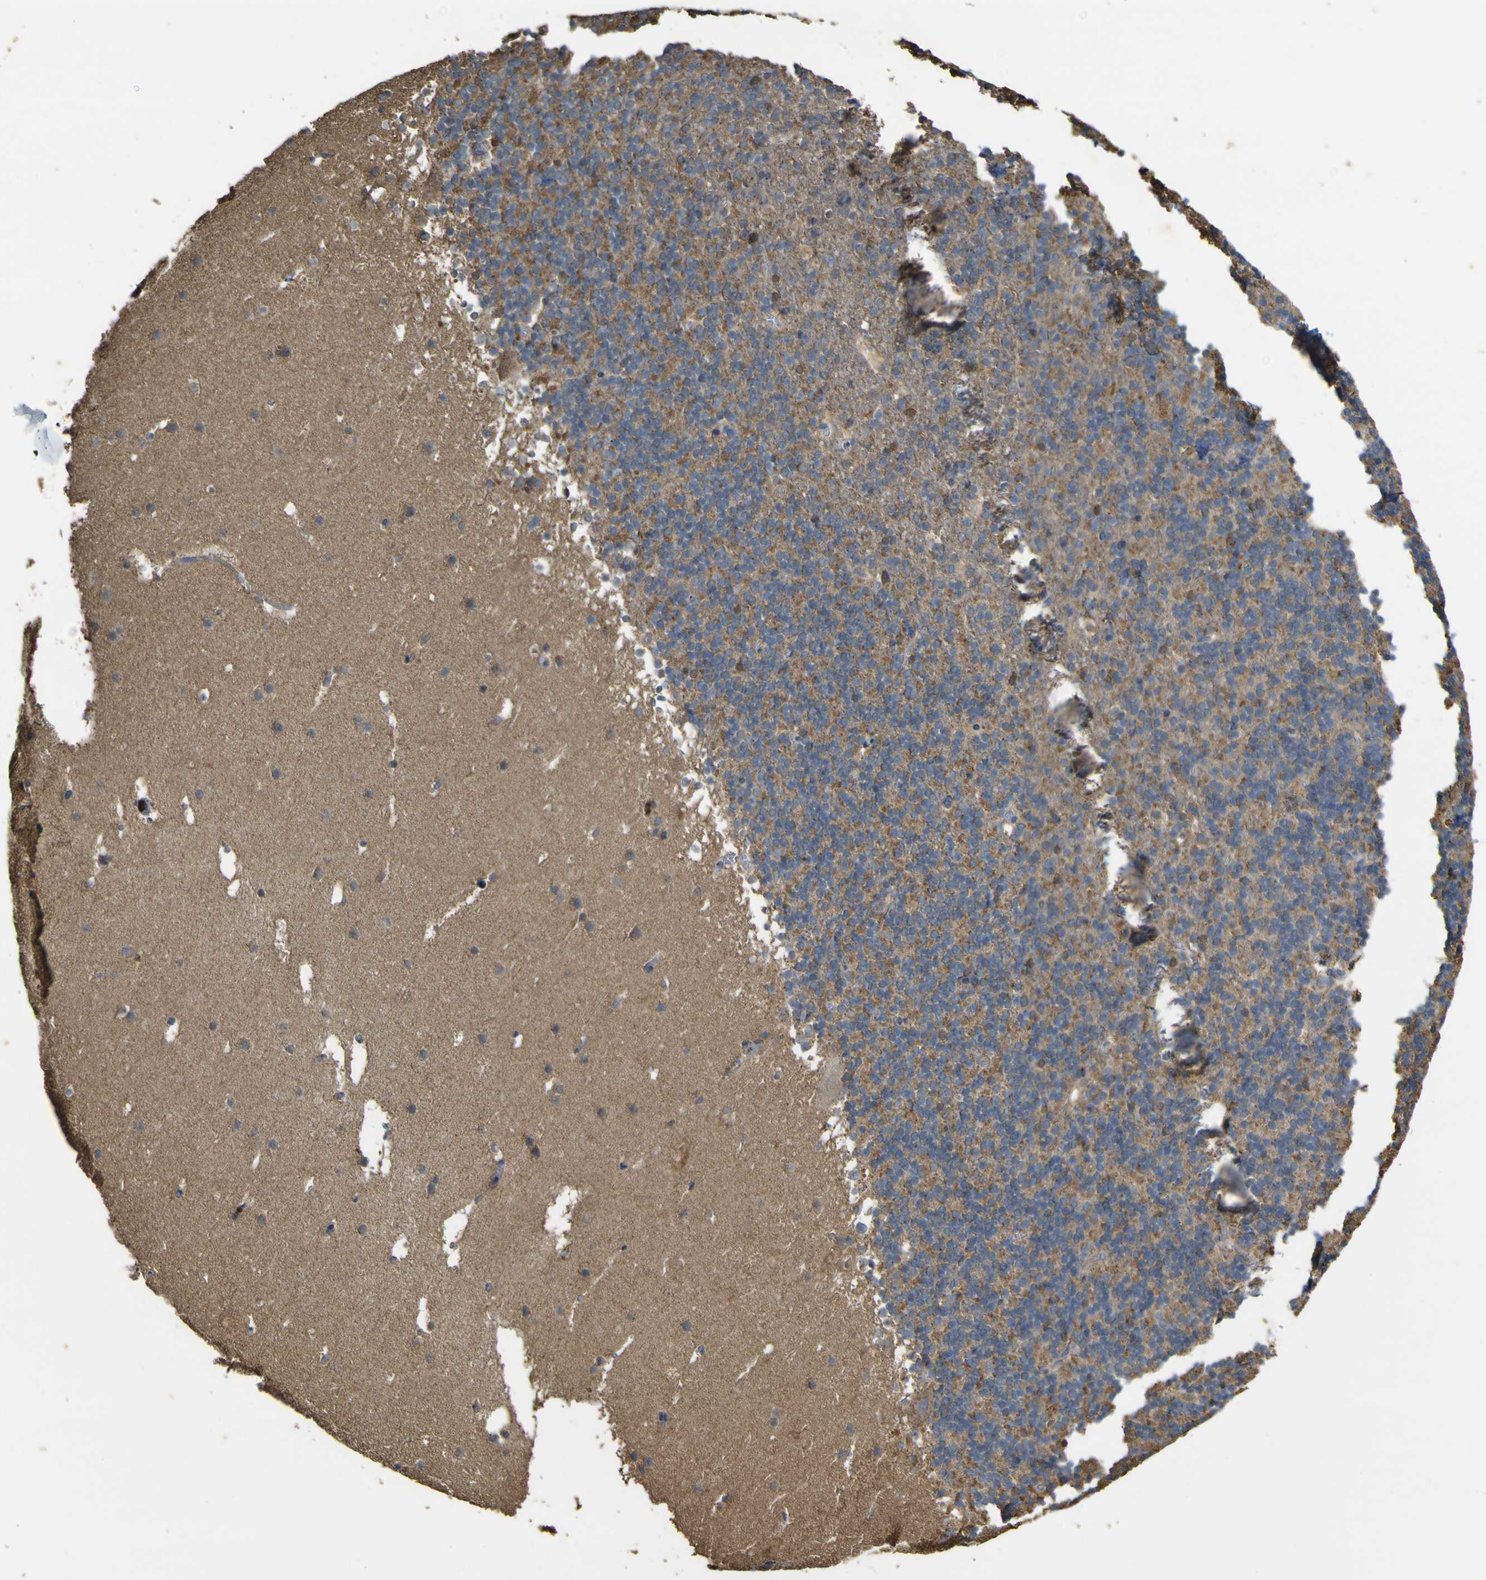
{"staining": {"intensity": "moderate", "quantity": ">75%", "location": "cytoplasmic/membranous"}, "tissue": "cerebellum", "cell_type": "Cells in granular layer", "image_type": "normal", "snomed": [{"axis": "morphology", "description": "Normal tissue, NOS"}, {"axis": "topography", "description": "Cerebellum"}], "caption": "Immunohistochemical staining of normal human cerebellum displays >75% levels of moderate cytoplasmic/membranous protein positivity in about >75% of cells in granular layer. (Stains: DAB (3,3'-diaminobenzidine) in brown, nuclei in blue, Microscopy: brightfield microscopy at high magnification).", "gene": "ACSL3", "patient": {"sex": "male", "age": 45}}